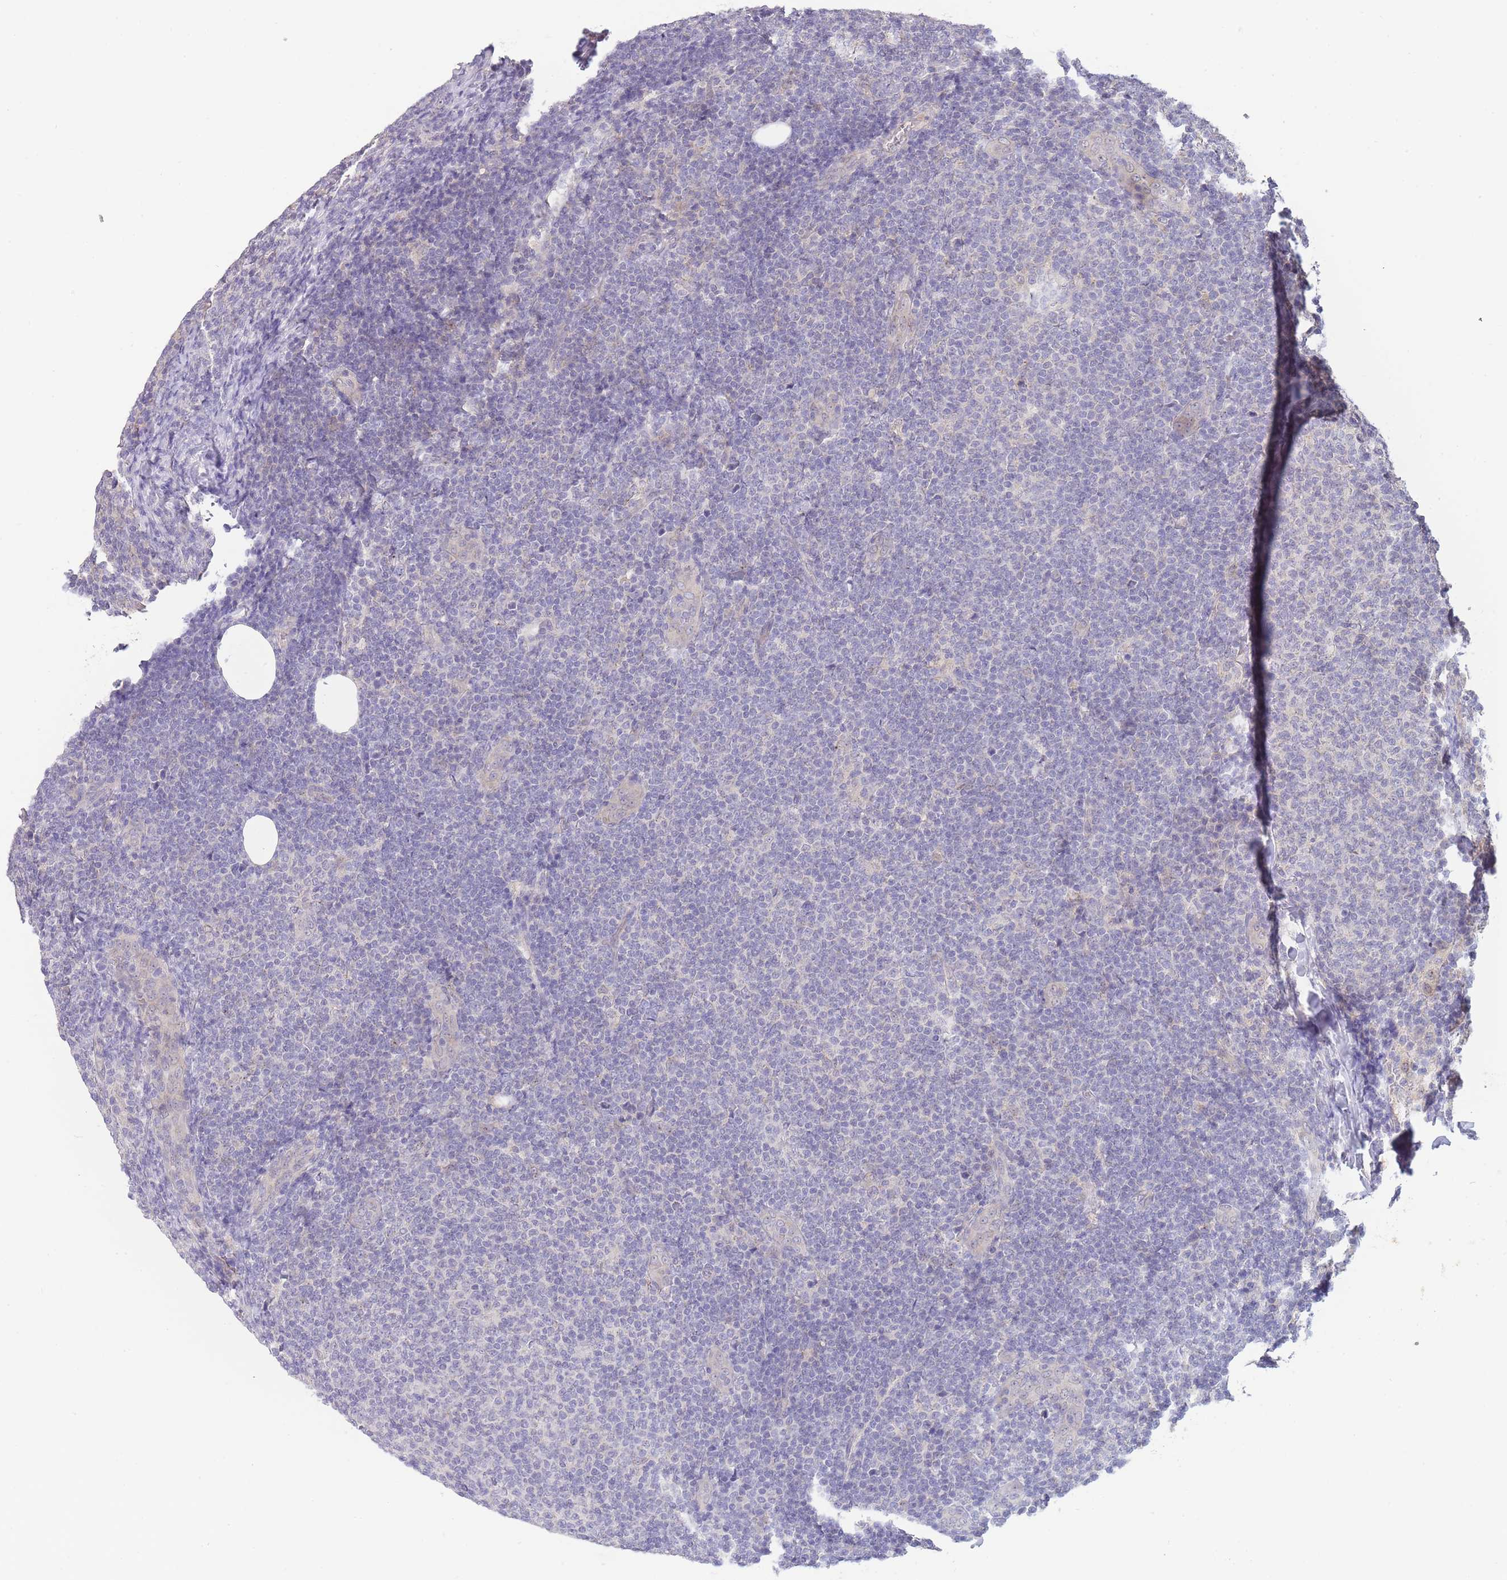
{"staining": {"intensity": "negative", "quantity": "none", "location": "none"}, "tissue": "lymphoma", "cell_type": "Tumor cells", "image_type": "cancer", "snomed": [{"axis": "morphology", "description": "Malignant lymphoma, non-Hodgkin's type, Low grade"}, {"axis": "topography", "description": "Lymph node"}], "caption": "The immunohistochemistry (IHC) photomicrograph has no significant expression in tumor cells of low-grade malignant lymphoma, non-Hodgkin's type tissue.", "gene": "NDUFAF5", "patient": {"sex": "male", "age": 66}}